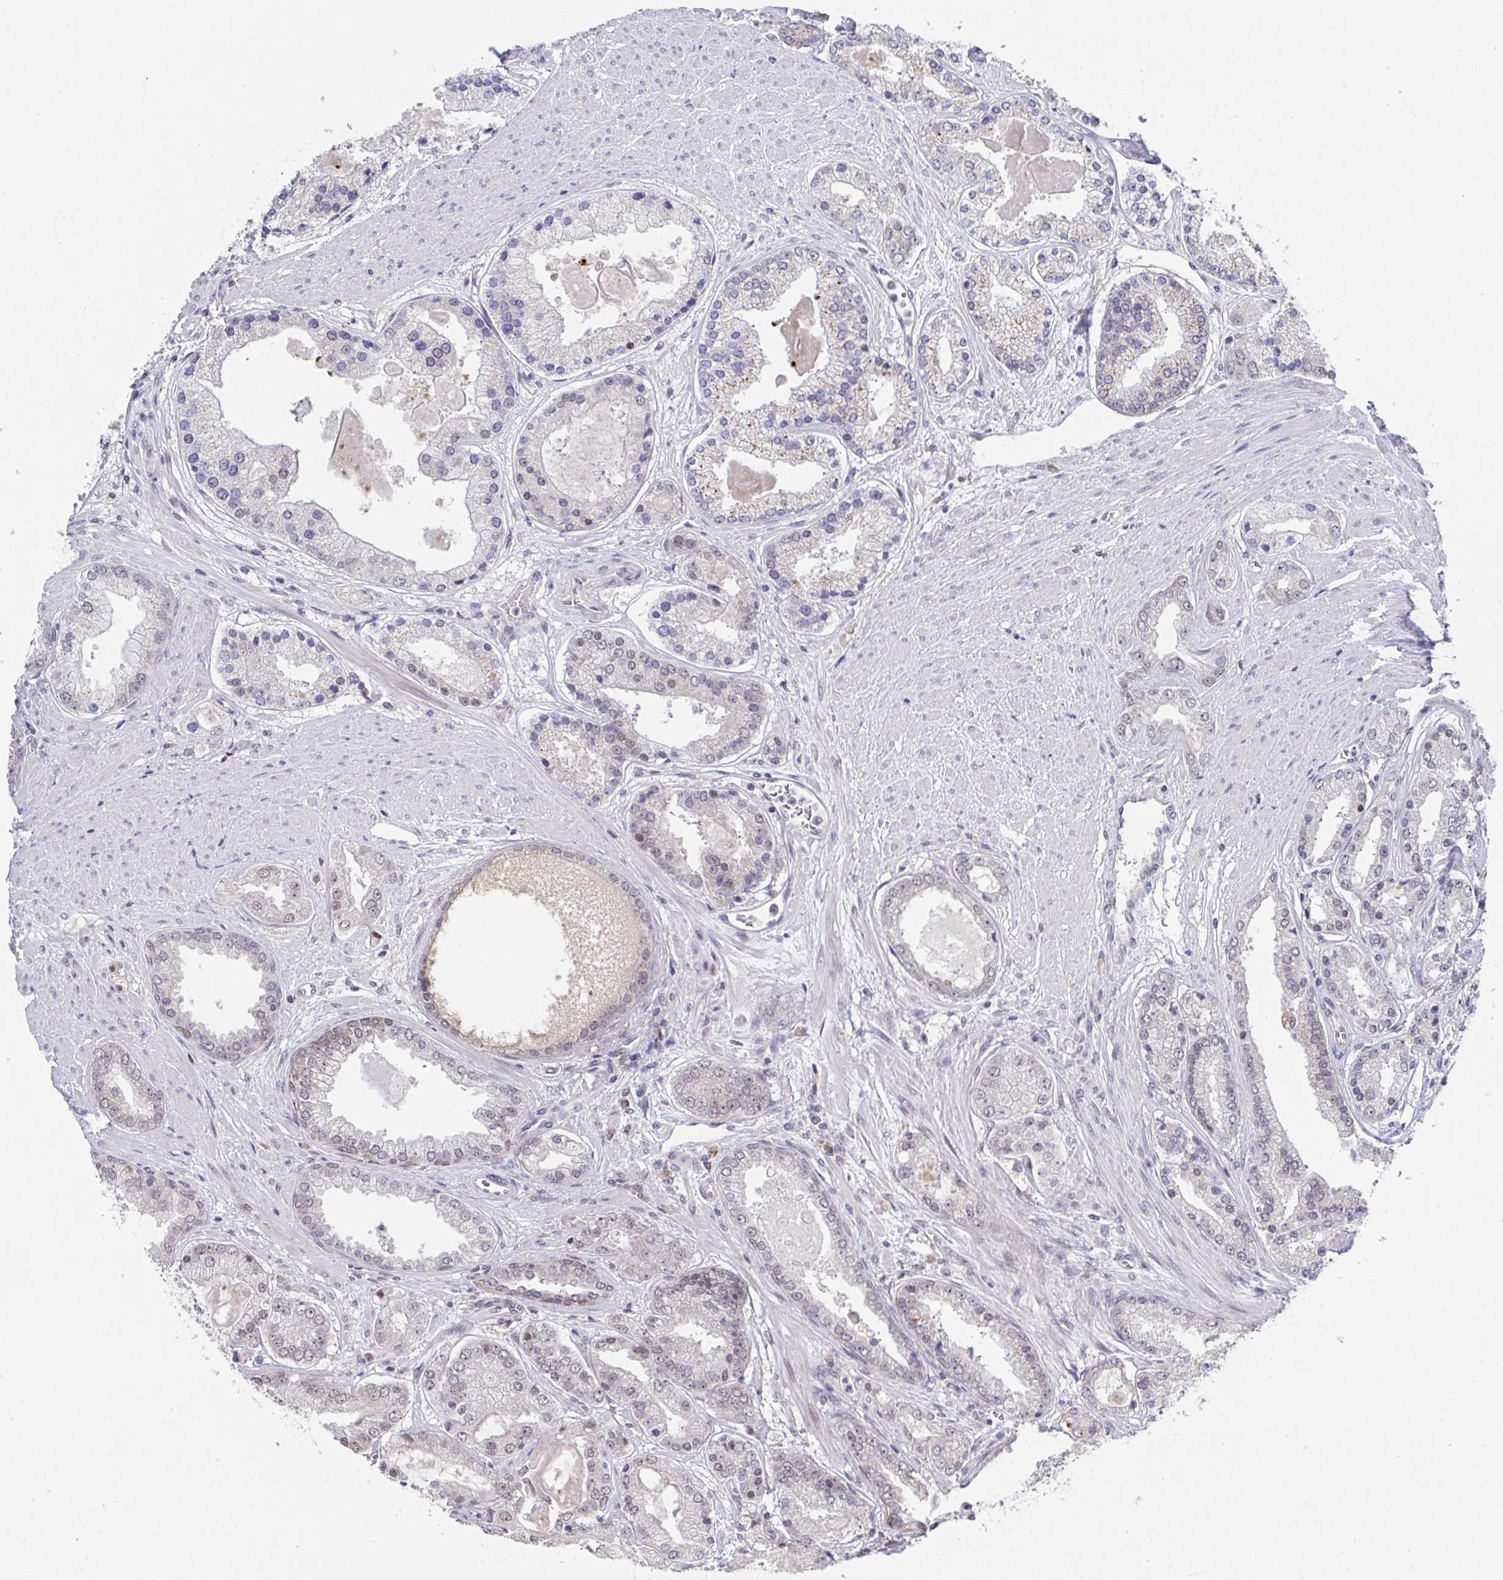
{"staining": {"intensity": "weak", "quantity": "<25%", "location": "nuclear"}, "tissue": "prostate cancer", "cell_type": "Tumor cells", "image_type": "cancer", "snomed": [{"axis": "morphology", "description": "Adenocarcinoma, High grade"}, {"axis": "topography", "description": "Prostate"}], "caption": "The IHC micrograph has no significant staining in tumor cells of prostate cancer tissue. (Immunohistochemistry, brightfield microscopy, high magnification).", "gene": "JMJD1C", "patient": {"sex": "male", "age": 67}}